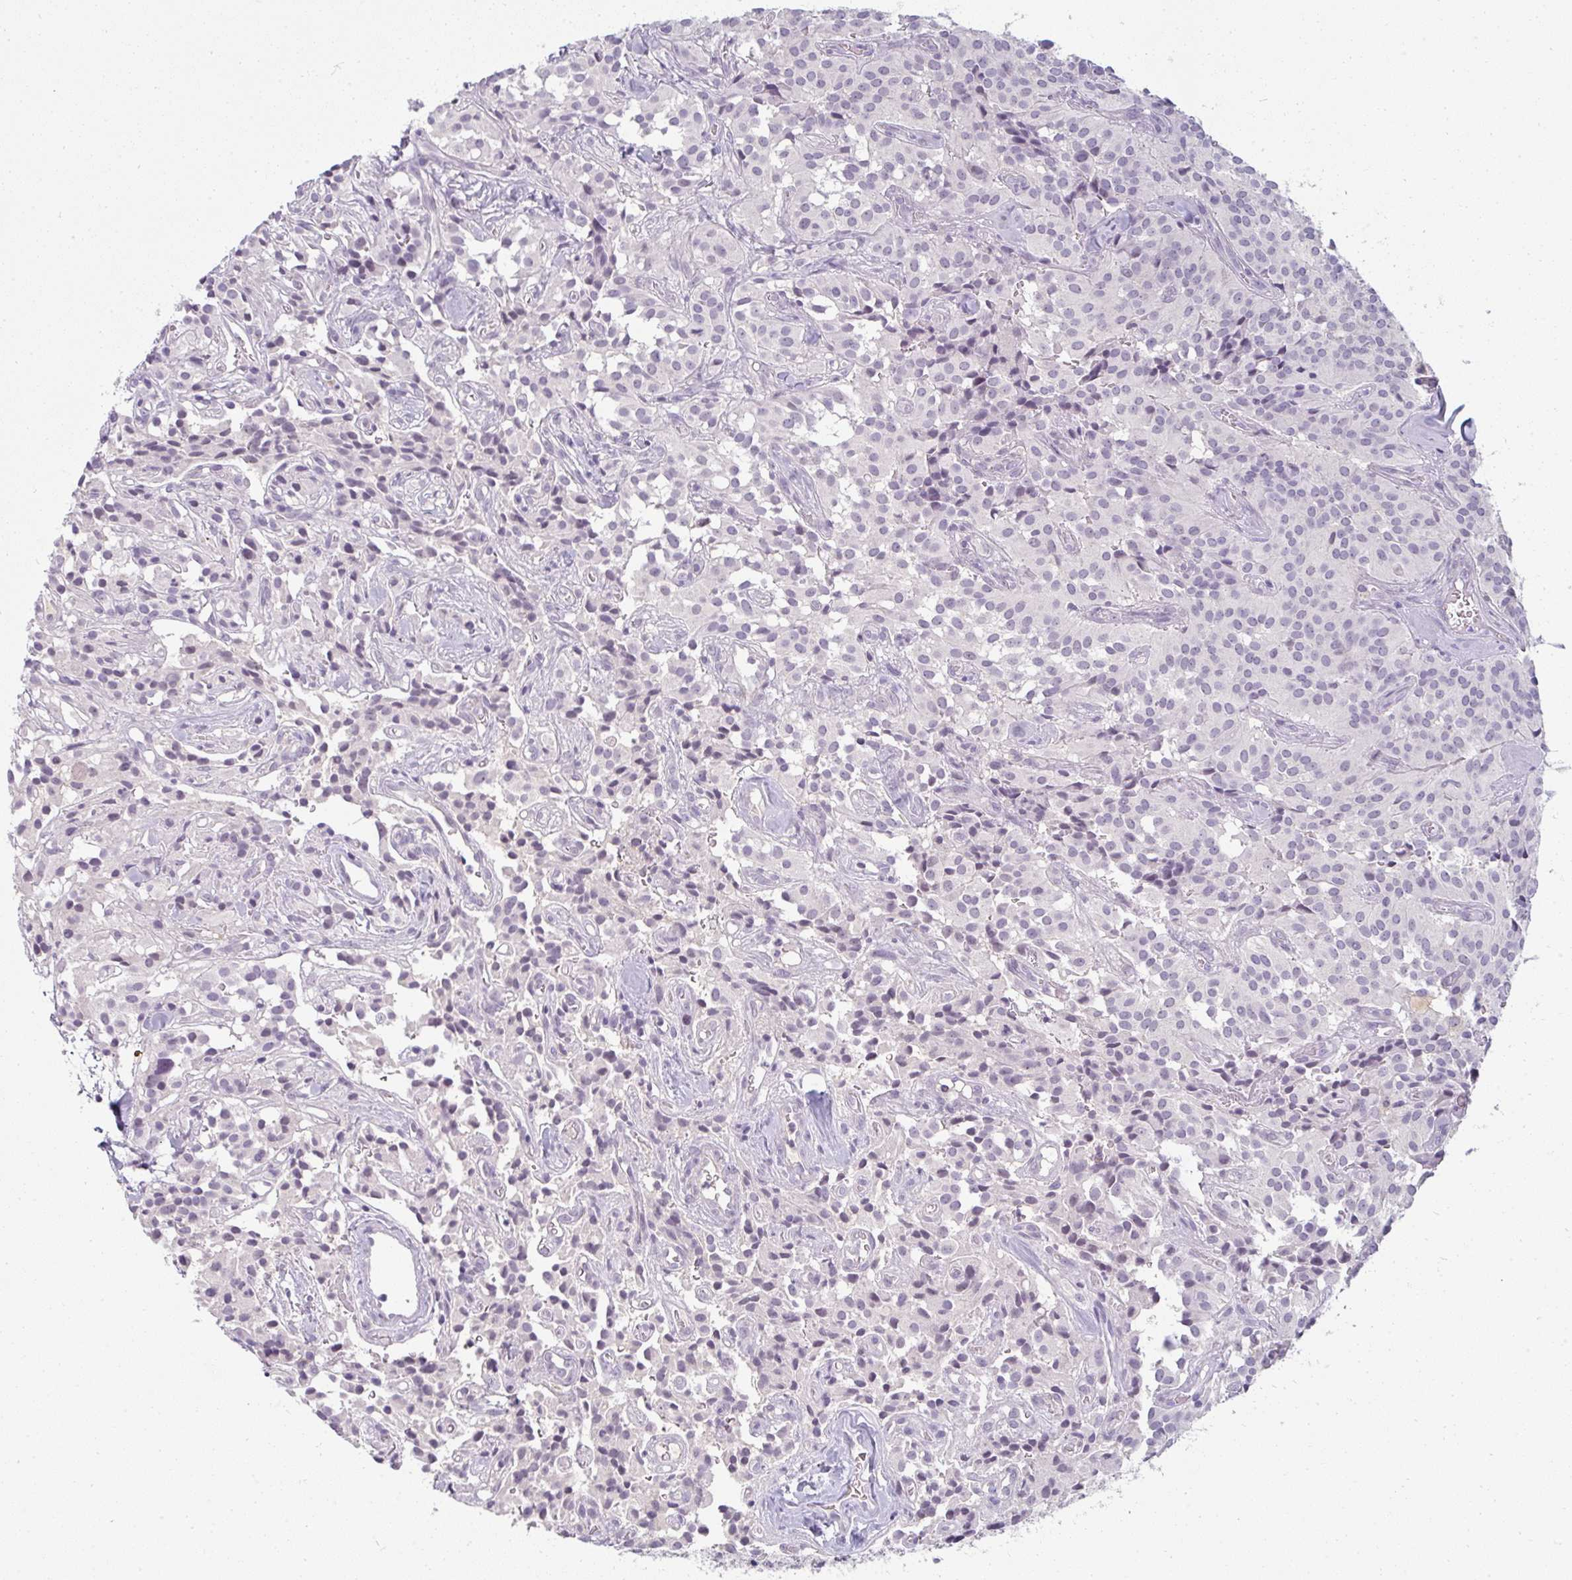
{"staining": {"intensity": "negative", "quantity": "none", "location": "none"}, "tissue": "glioma", "cell_type": "Tumor cells", "image_type": "cancer", "snomed": [{"axis": "morphology", "description": "Glioma, malignant, Low grade"}, {"axis": "topography", "description": "Brain"}], "caption": "DAB immunohistochemical staining of malignant low-grade glioma shows no significant expression in tumor cells. The staining is performed using DAB brown chromogen with nuclei counter-stained in using hematoxylin.", "gene": "PPFIA4", "patient": {"sex": "male", "age": 42}}